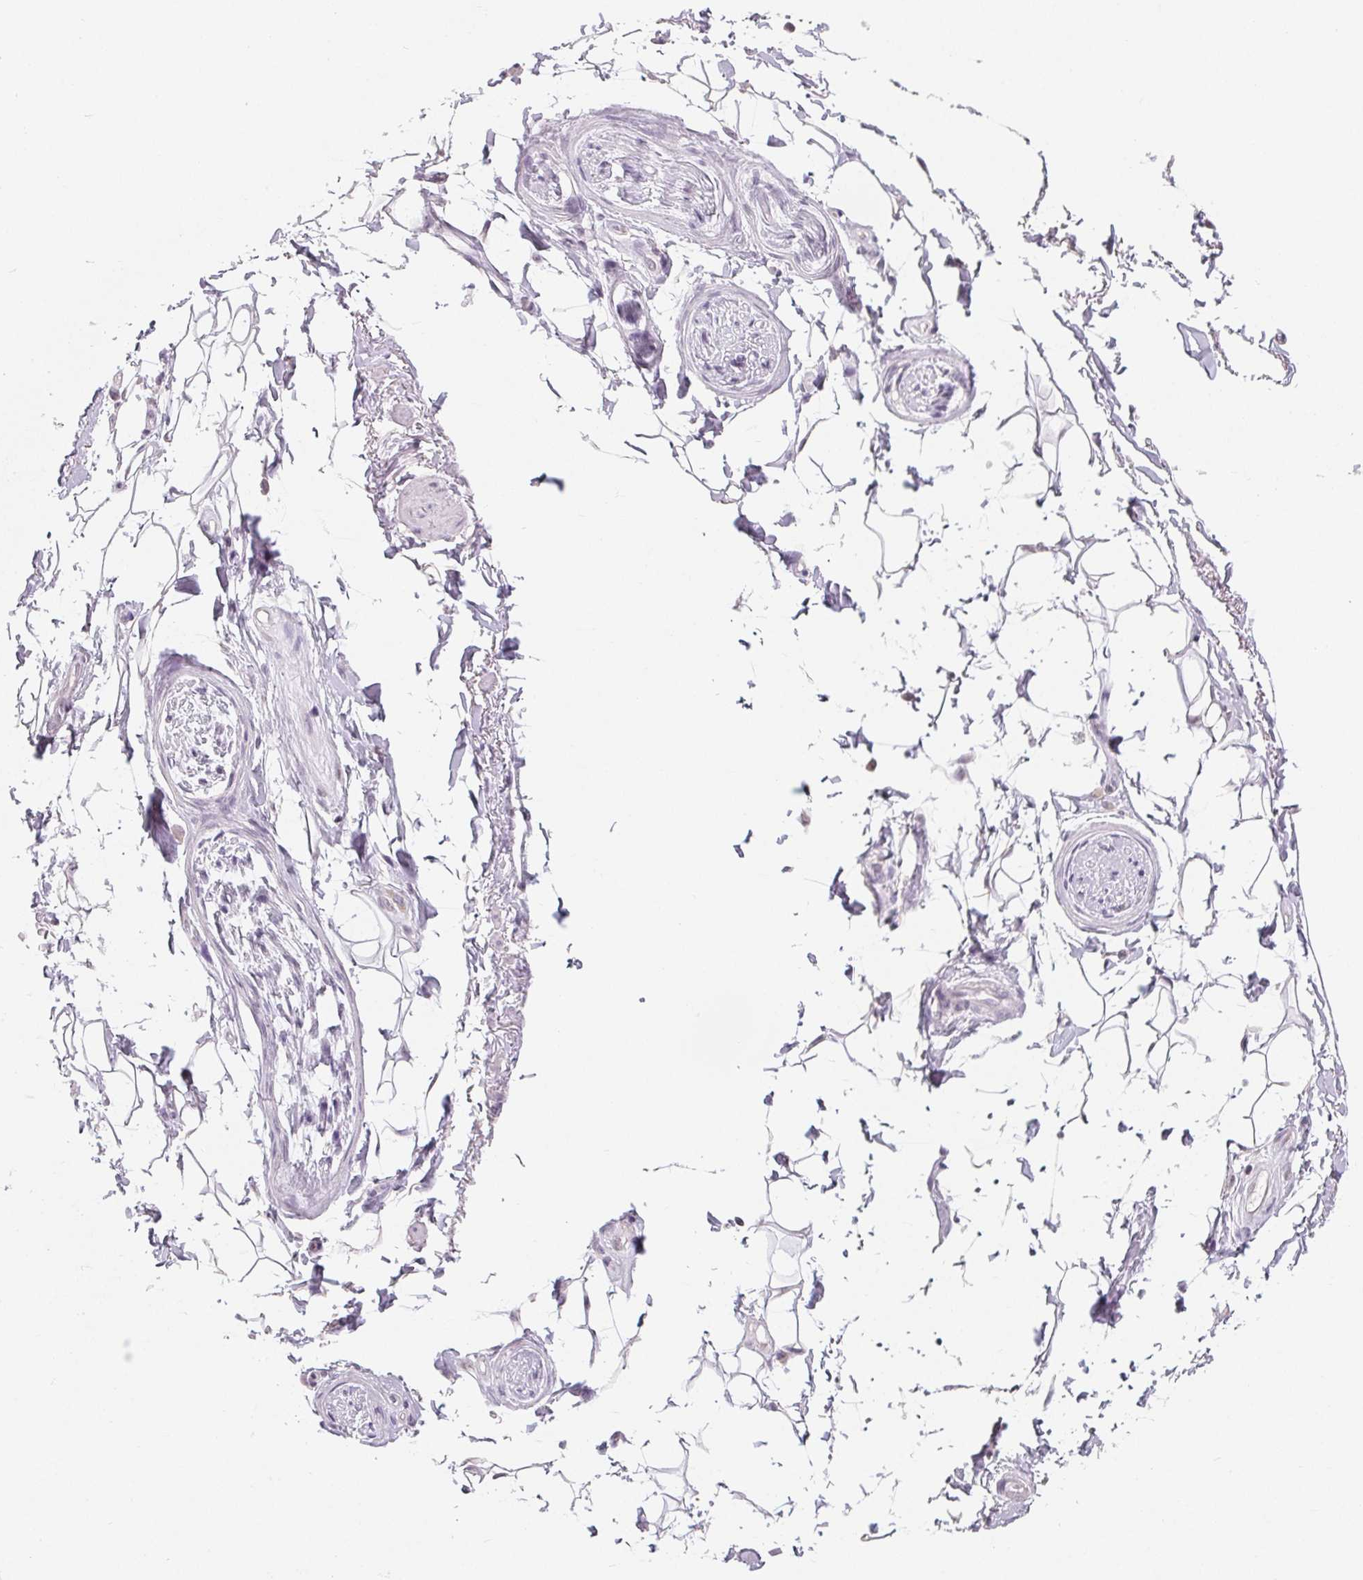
{"staining": {"intensity": "negative", "quantity": "none", "location": "none"}, "tissue": "adipose tissue", "cell_type": "Adipocytes", "image_type": "normal", "snomed": [{"axis": "morphology", "description": "Normal tissue, NOS"}, {"axis": "topography", "description": "Anal"}, {"axis": "topography", "description": "Peripheral nerve tissue"}], "caption": "A high-resolution image shows IHC staining of benign adipose tissue, which reveals no significant staining in adipocytes. The staining was performed using DAB to visualize the protein expression in brown, while the nuclei were stained in blue with hematoxylin (Magnification: 20x).", "gene": "NXF3", "patient": {"sex": "male", "age": 51}}